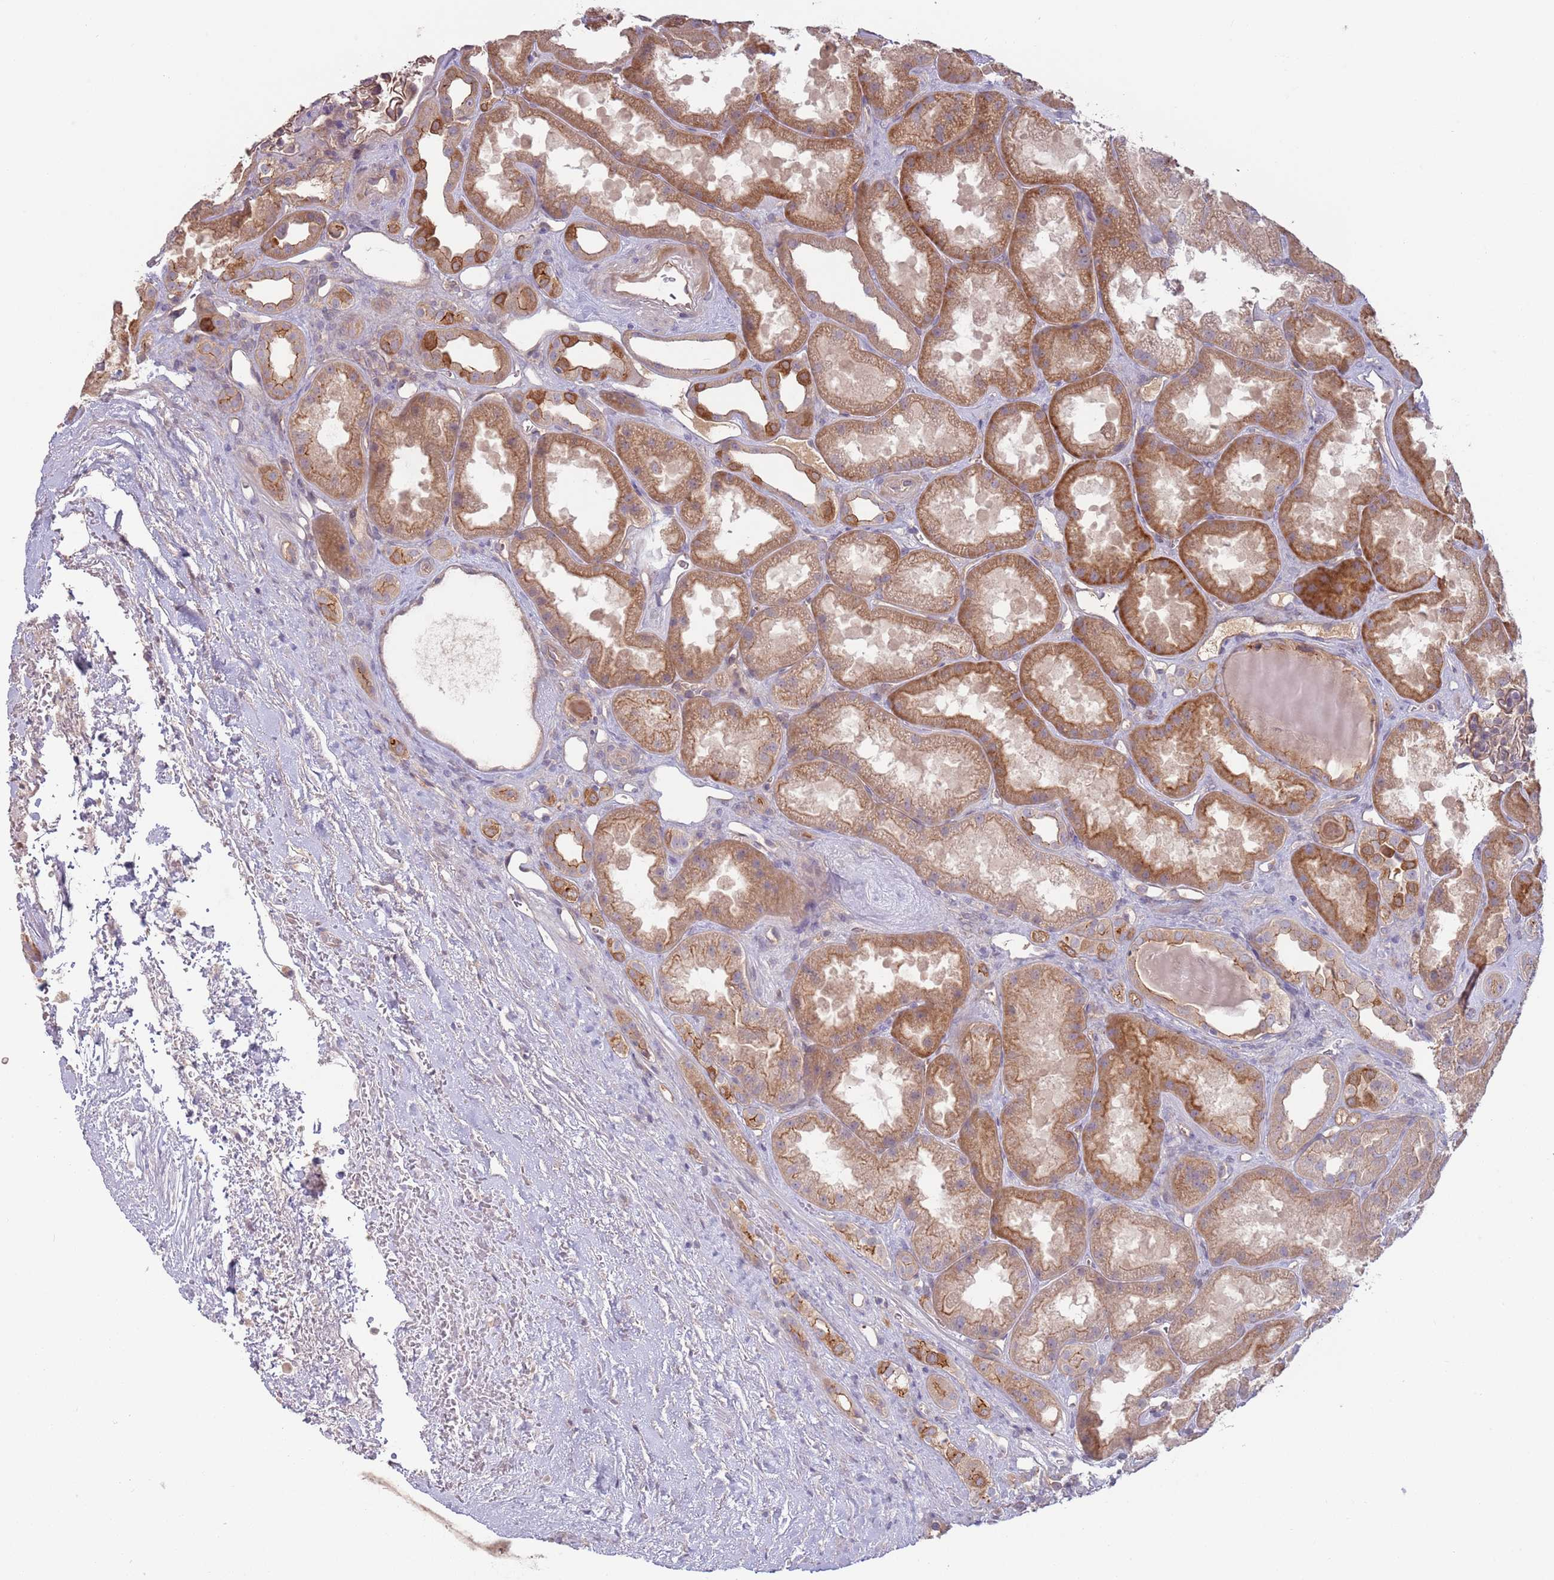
{"staining": {"intensity": "weak", "quantity": ">75%", "location": "cytoplasmic/membranous"}, "tissue": "kidney", "cell_type": "Cells in glomeruli", "image_type": "normal", "snomed": [{"axis": "morphology", "description": "Normal tissue, NOS"}, {"axis": "topography", "description": "Kidney"}], "caption": "Kidney stained with immunohistochemistry reveals weak cytoplasmic/membranous positivity in about >75% of cells in glomeruli.", "gene": "SAV1", "patient": {"sex": "male", "age": 61}}